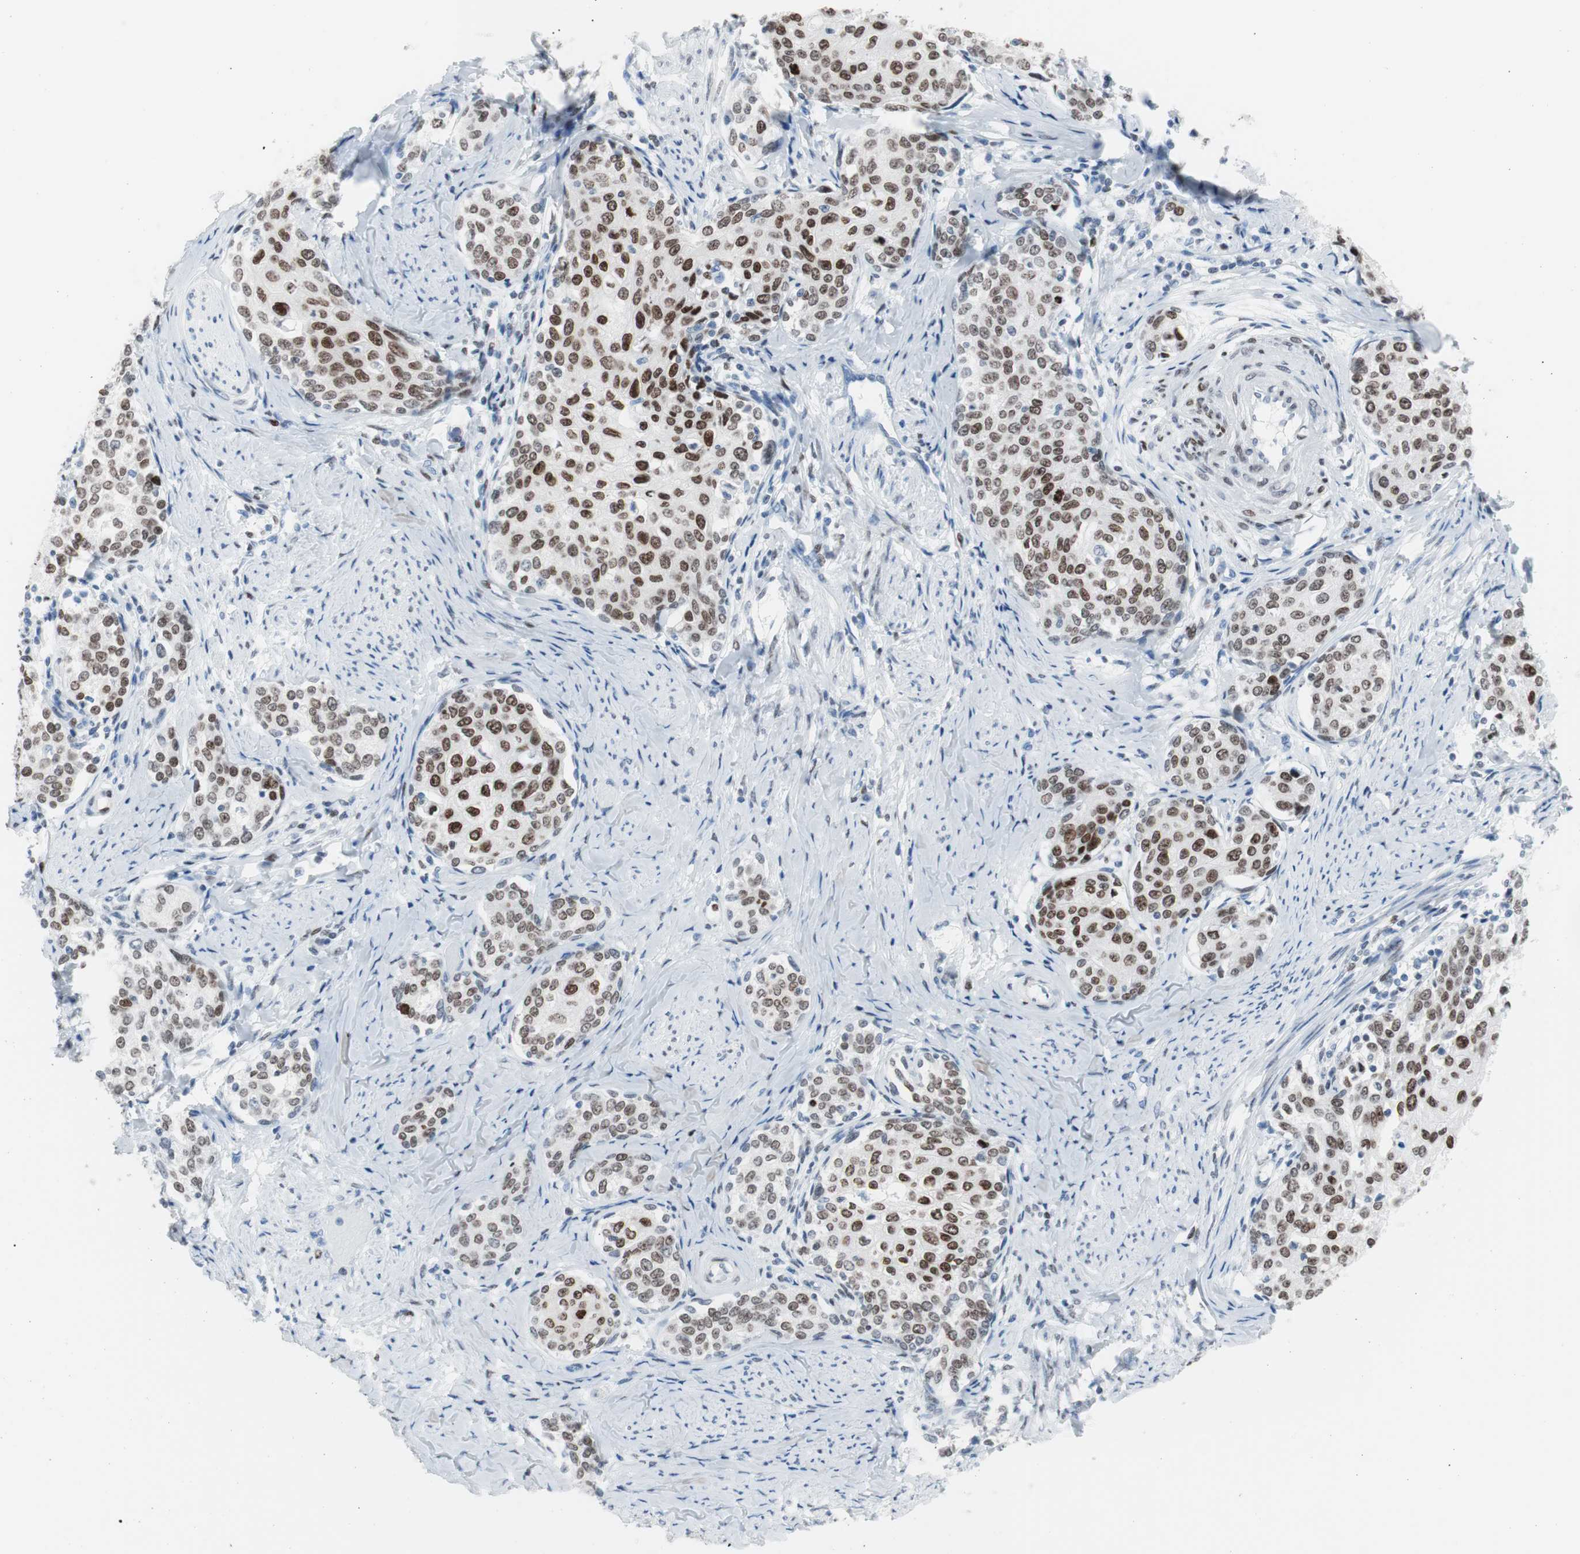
{"staining": {"intensity": "moderate", "quantity": "25%-75%", "location": "nuclear"}, "tissue": "cervical cancer", "cell_type": "Tumor cells", "image_type": "cancer", "snomed": [{"axis": "morphology", "description": "Squamous cell carcinoma, NOS"}, {"axis": "morphology", "description": "Adenocarcinoma, NOS"}, {"axis": "topography", "description": "Cervix"}], "caption": "Protein expression analysis of cervical cancer shows moderate nuclear expression in about 25%-75% of tumor cells.", "gene": "CEBPB", "patient": {"sex": "female", "age": 52}}